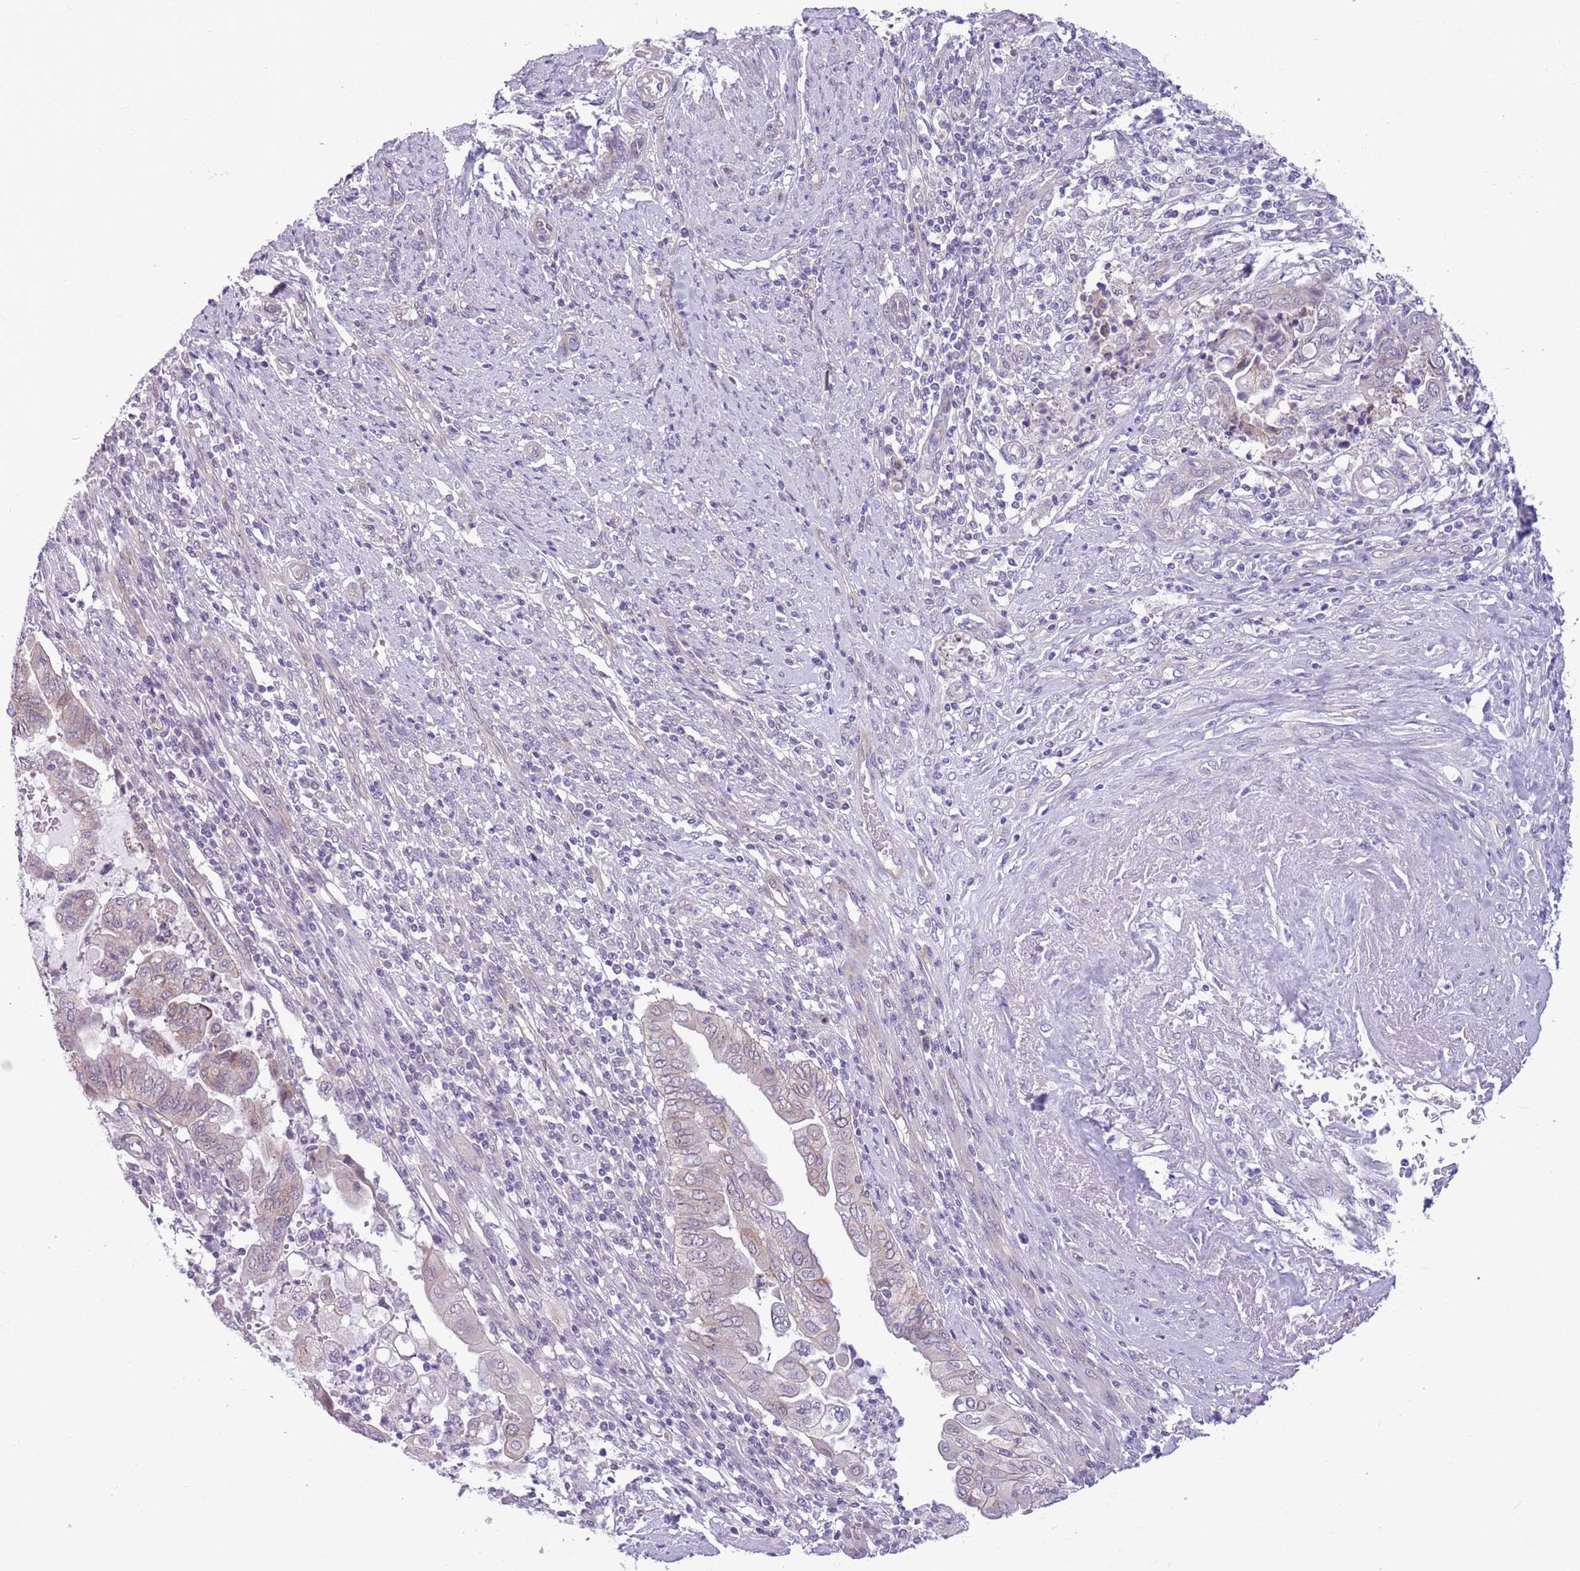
{"staining": {"intensity": "weak", "quantity": "<25%", "location": "cytoplasmic/membranous"}, "tissue": "endometrial cancer", "cell_type": "Tumor cells", "image_type": "cancer", "snomed": [{"axis": "morphology", "description": "Adenocarcinoma, NOS"}, {"axis": "topography", "description": "Uterus"}, {"axis": "topography", "description": "Endometrium"}], "caption": "The immunohistochemistry image has no significant positivity in tumor cells of endometrial cancer tissue.", "gene": "PARP8", "patient": {"sex": "female", "age": 70}}